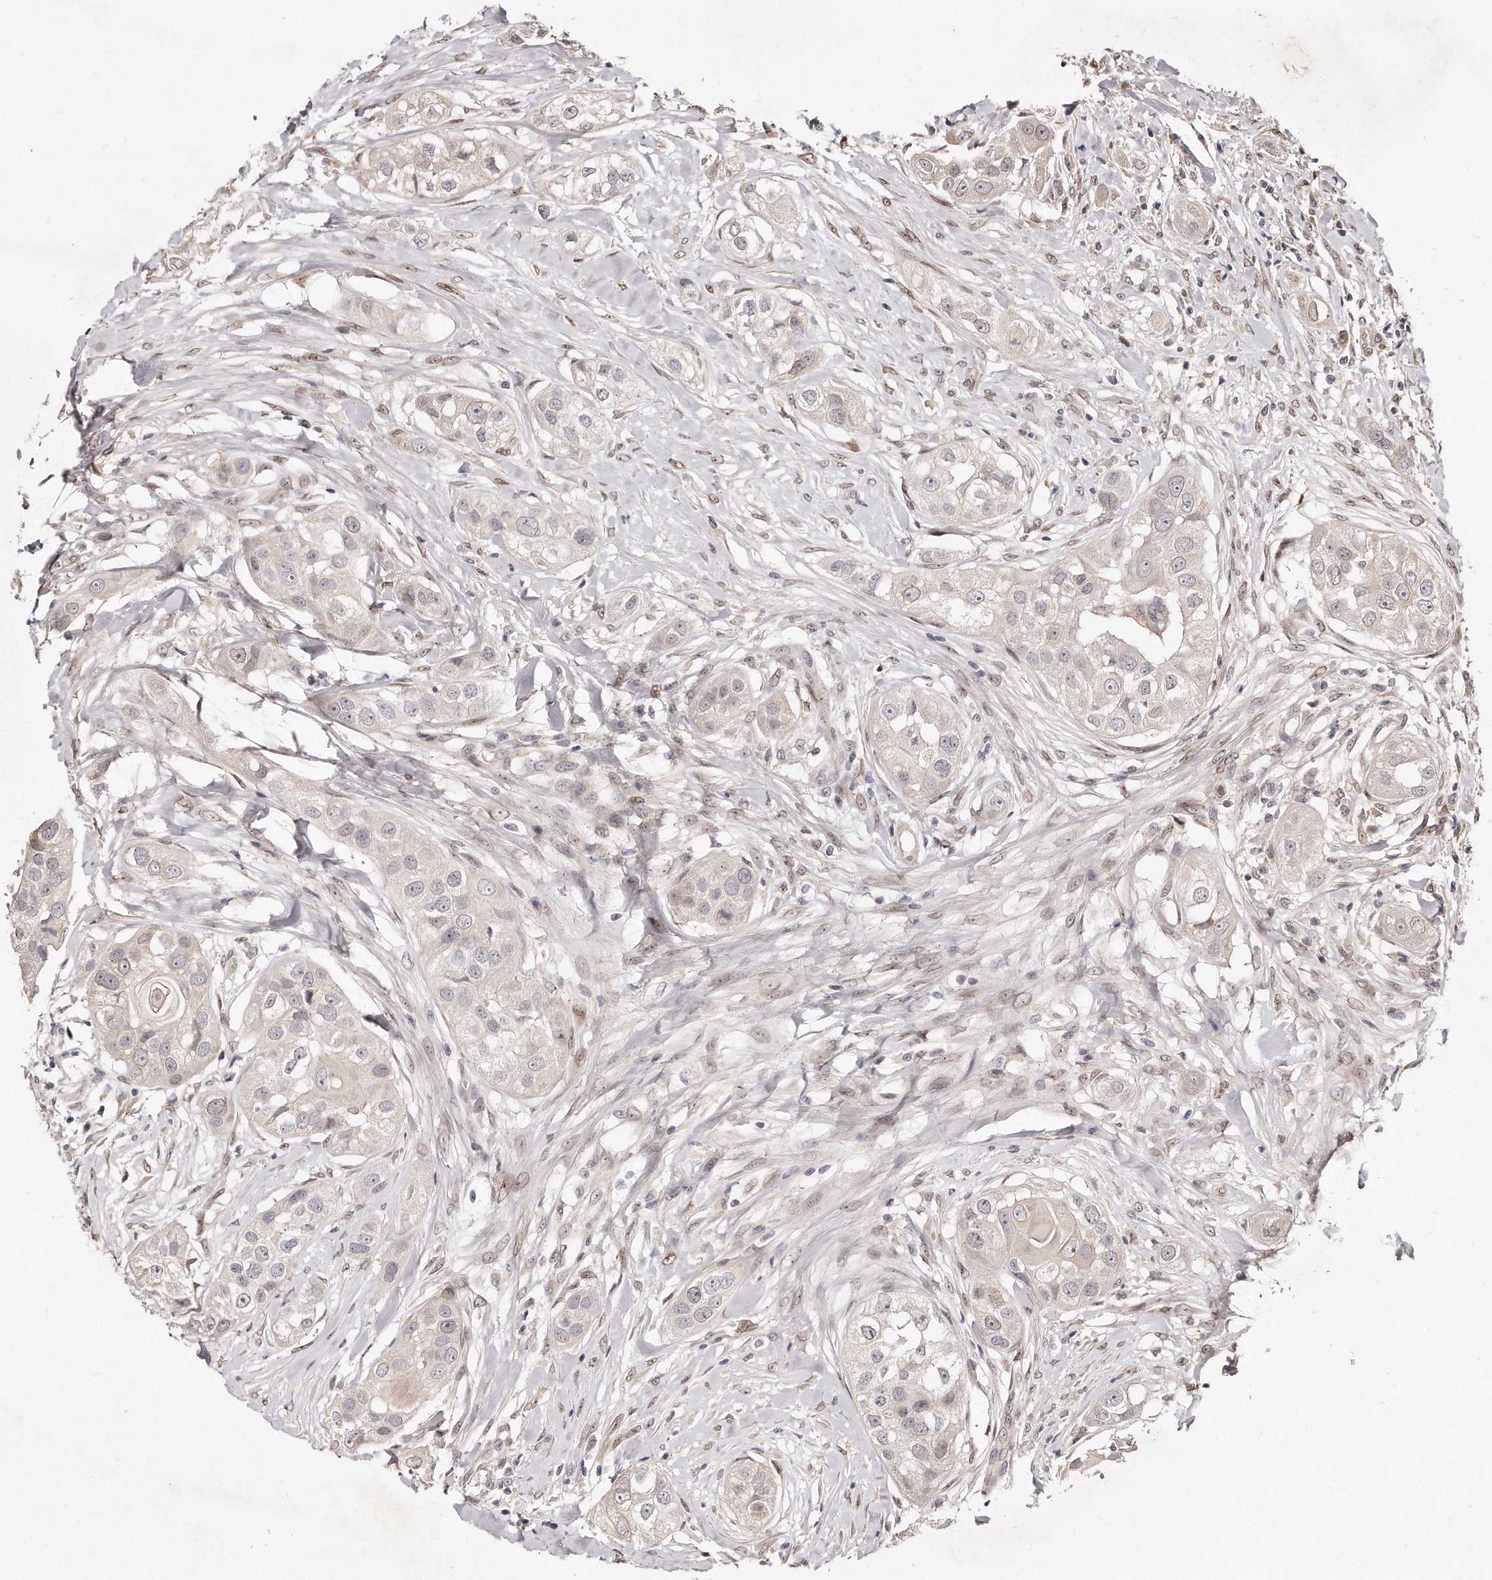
{"staining": {"intensity": "negative", "quantity": "none", "location": "none"}, "tissue": "head and neck cancer", "cell_type": "Tumor cells", "image_type": "cancer", "snomed": [{"axis": "morphology", "description": "Normal tissue, NOS"}, {"axis": "morphology", "description": "Squamous cell carcinoma, NOS"}, {"axis": "topography", "description": "Skeletal muscle"}, {"axis": "topography", "description": "Head-Neck"}], "caption": "Human head and neck cancer (squamous cell carcinoma) stained for a protein using immunohistochemistry exhibits no expression in tumor cells.", "gene": "HASPIN", "patient": {"sex": "male", "age": 51}}